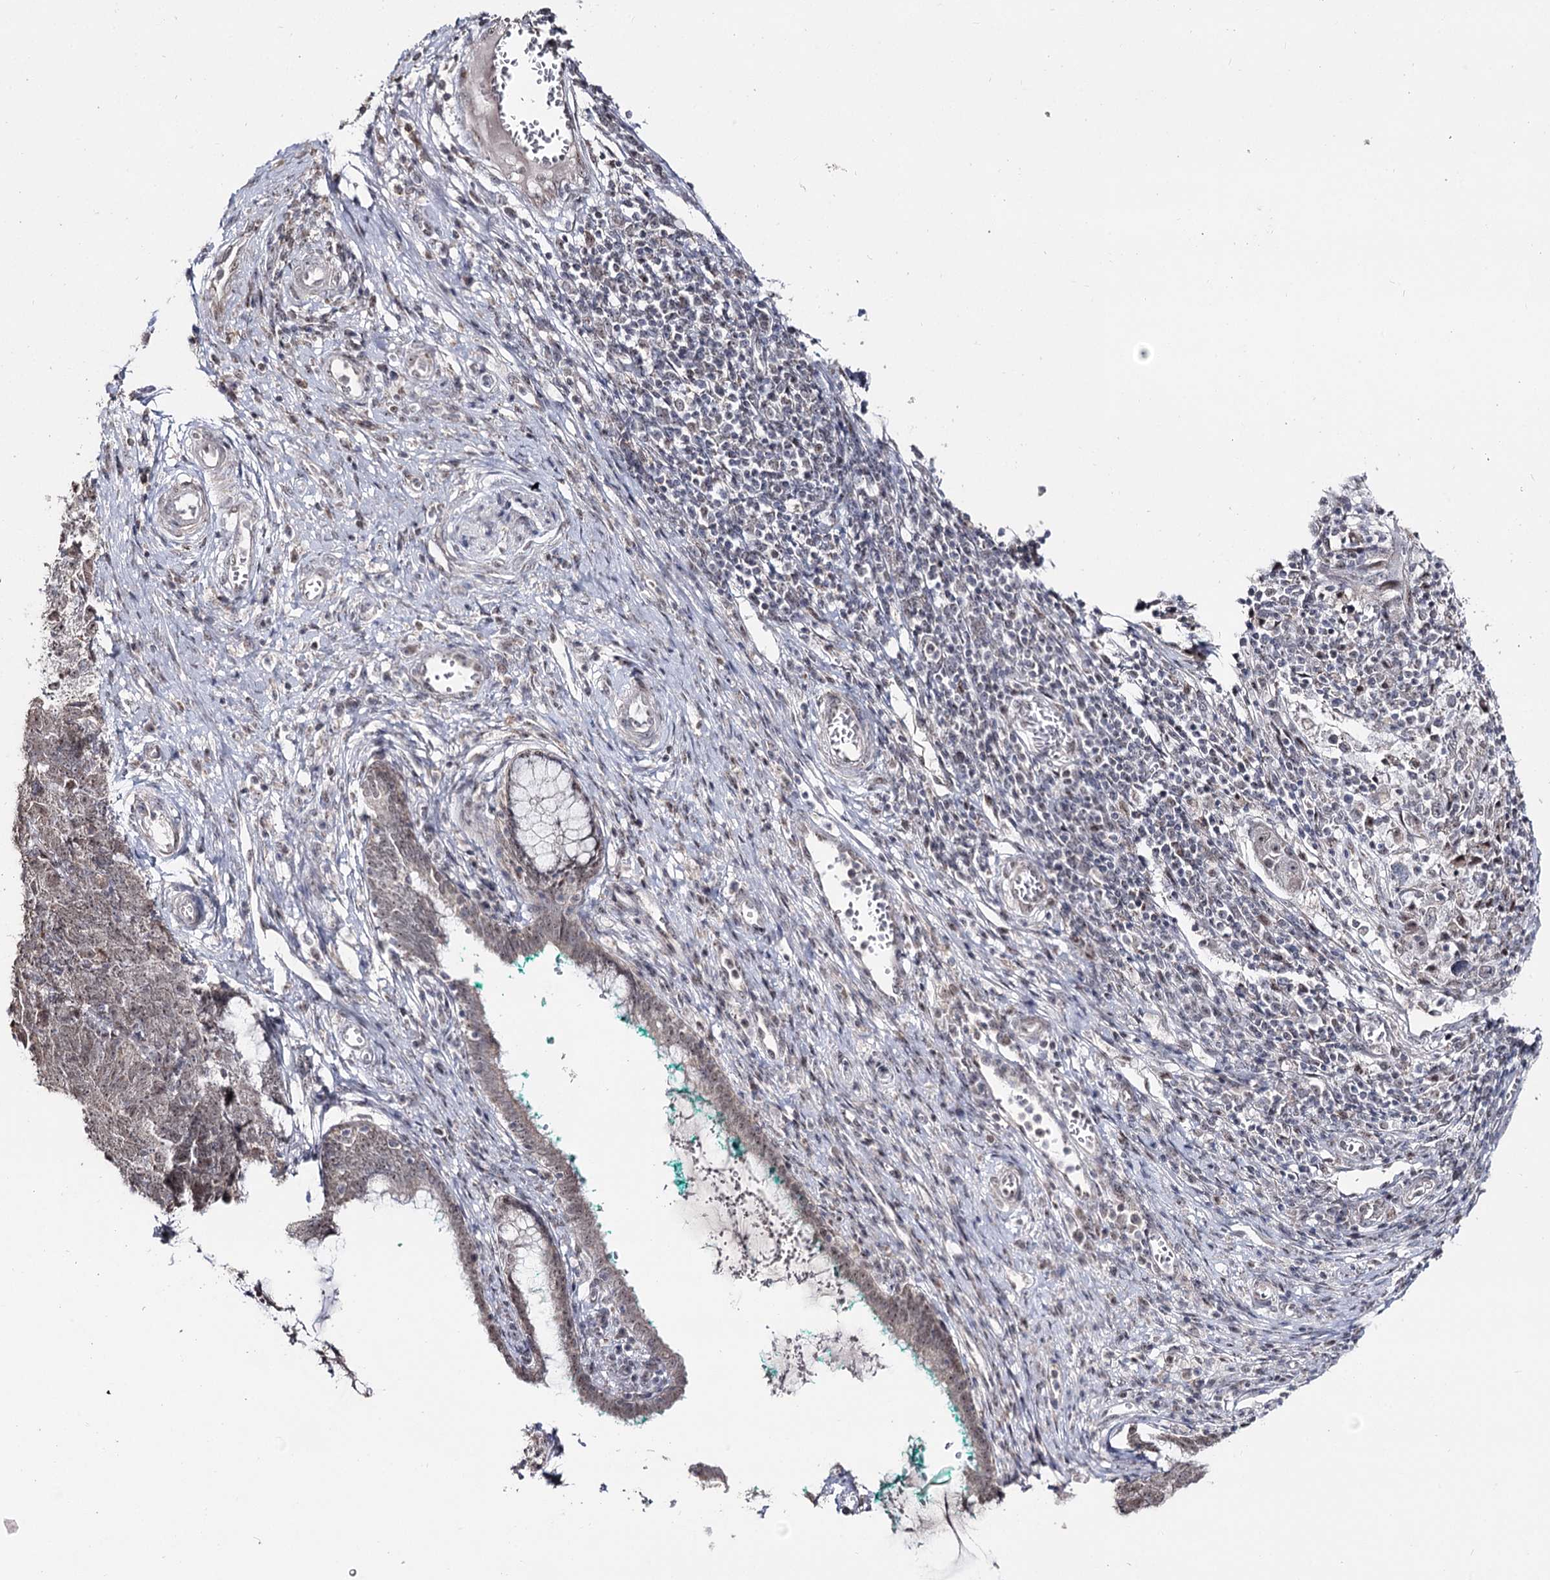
{"staining": {"intensity": "negative", "quantity": "none", "location": "none"}, "tissue": "cervix", "cell_type": "Glandular cells", "image_type": "normal", "snomed": [{"axis": "morphology", "description": "Normal tissue, NOS"}, {"axis": "morphology", "description": "Adenocarcinoma, NOS"}, {"axis": "topography", "description": "Cervix"}], "caption": "Immunohistochemistry (IHC) of normal human cervix reveals no staining in glandular cells. (Brightfield microscopy of DAB (3,3'-diaminobenzidine) immunohistochemistry at high magnification).", "gene": "RUFY4", "patient": {"sex": "female", "age": 29}}